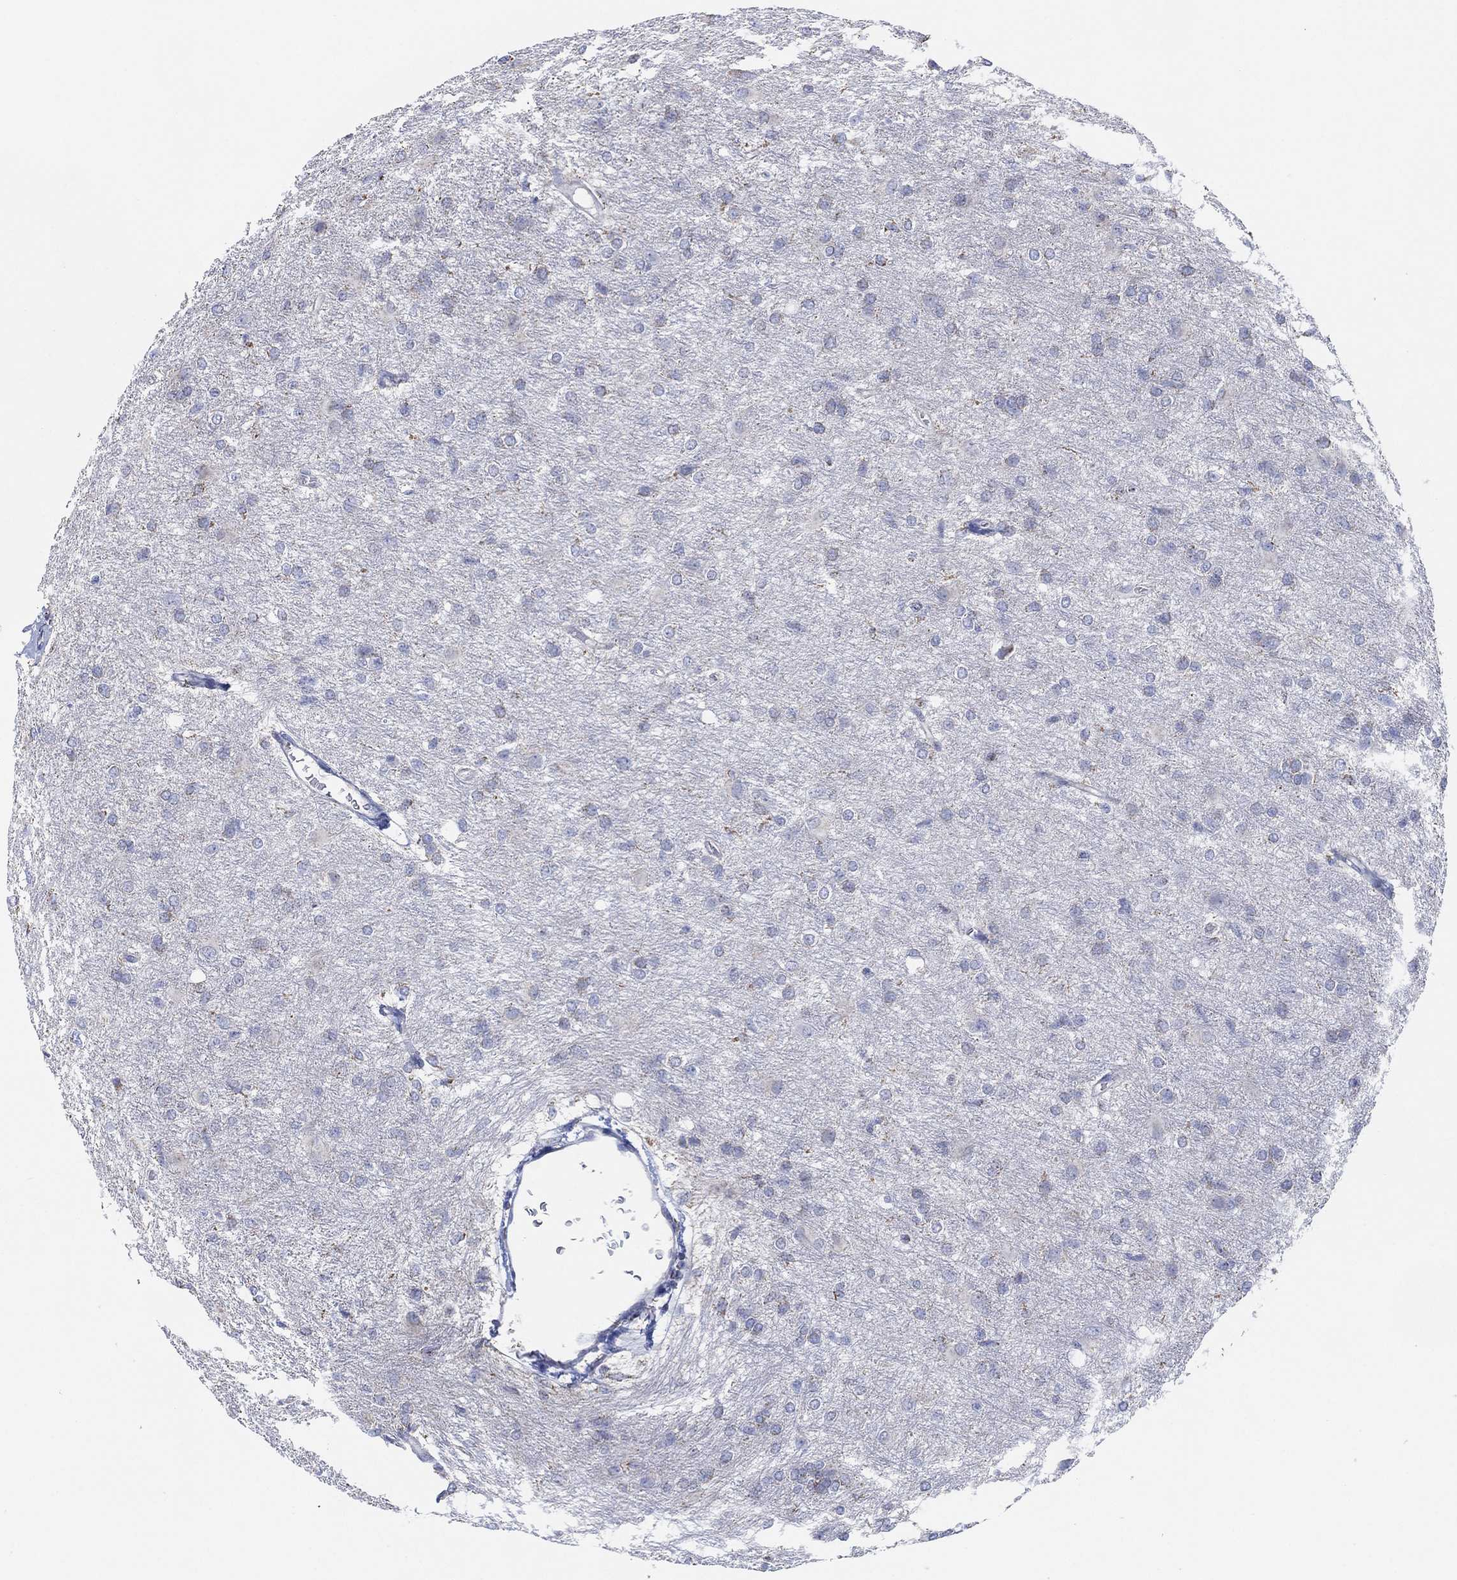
{"staining": {"intensity": "negative", "quantity": "none", "location": "none"}, "tissue": "glioma", "cell_type": "Tumor cells", "image_type": "cancer", "snomed": [{"axis": "morphology", "description": "Glioma, malignant, High grade"}, {"axis": "topography", "description": "Brain"}], "caption": "The histopathology image reveals no staining of tumor cells in high-grade glioma (malignant). (DAB immunohistochemistry (IHC) with hematoxylin counter stain).", "gene": "CFTR", "patient": {"sex": "male", "age": 68}}